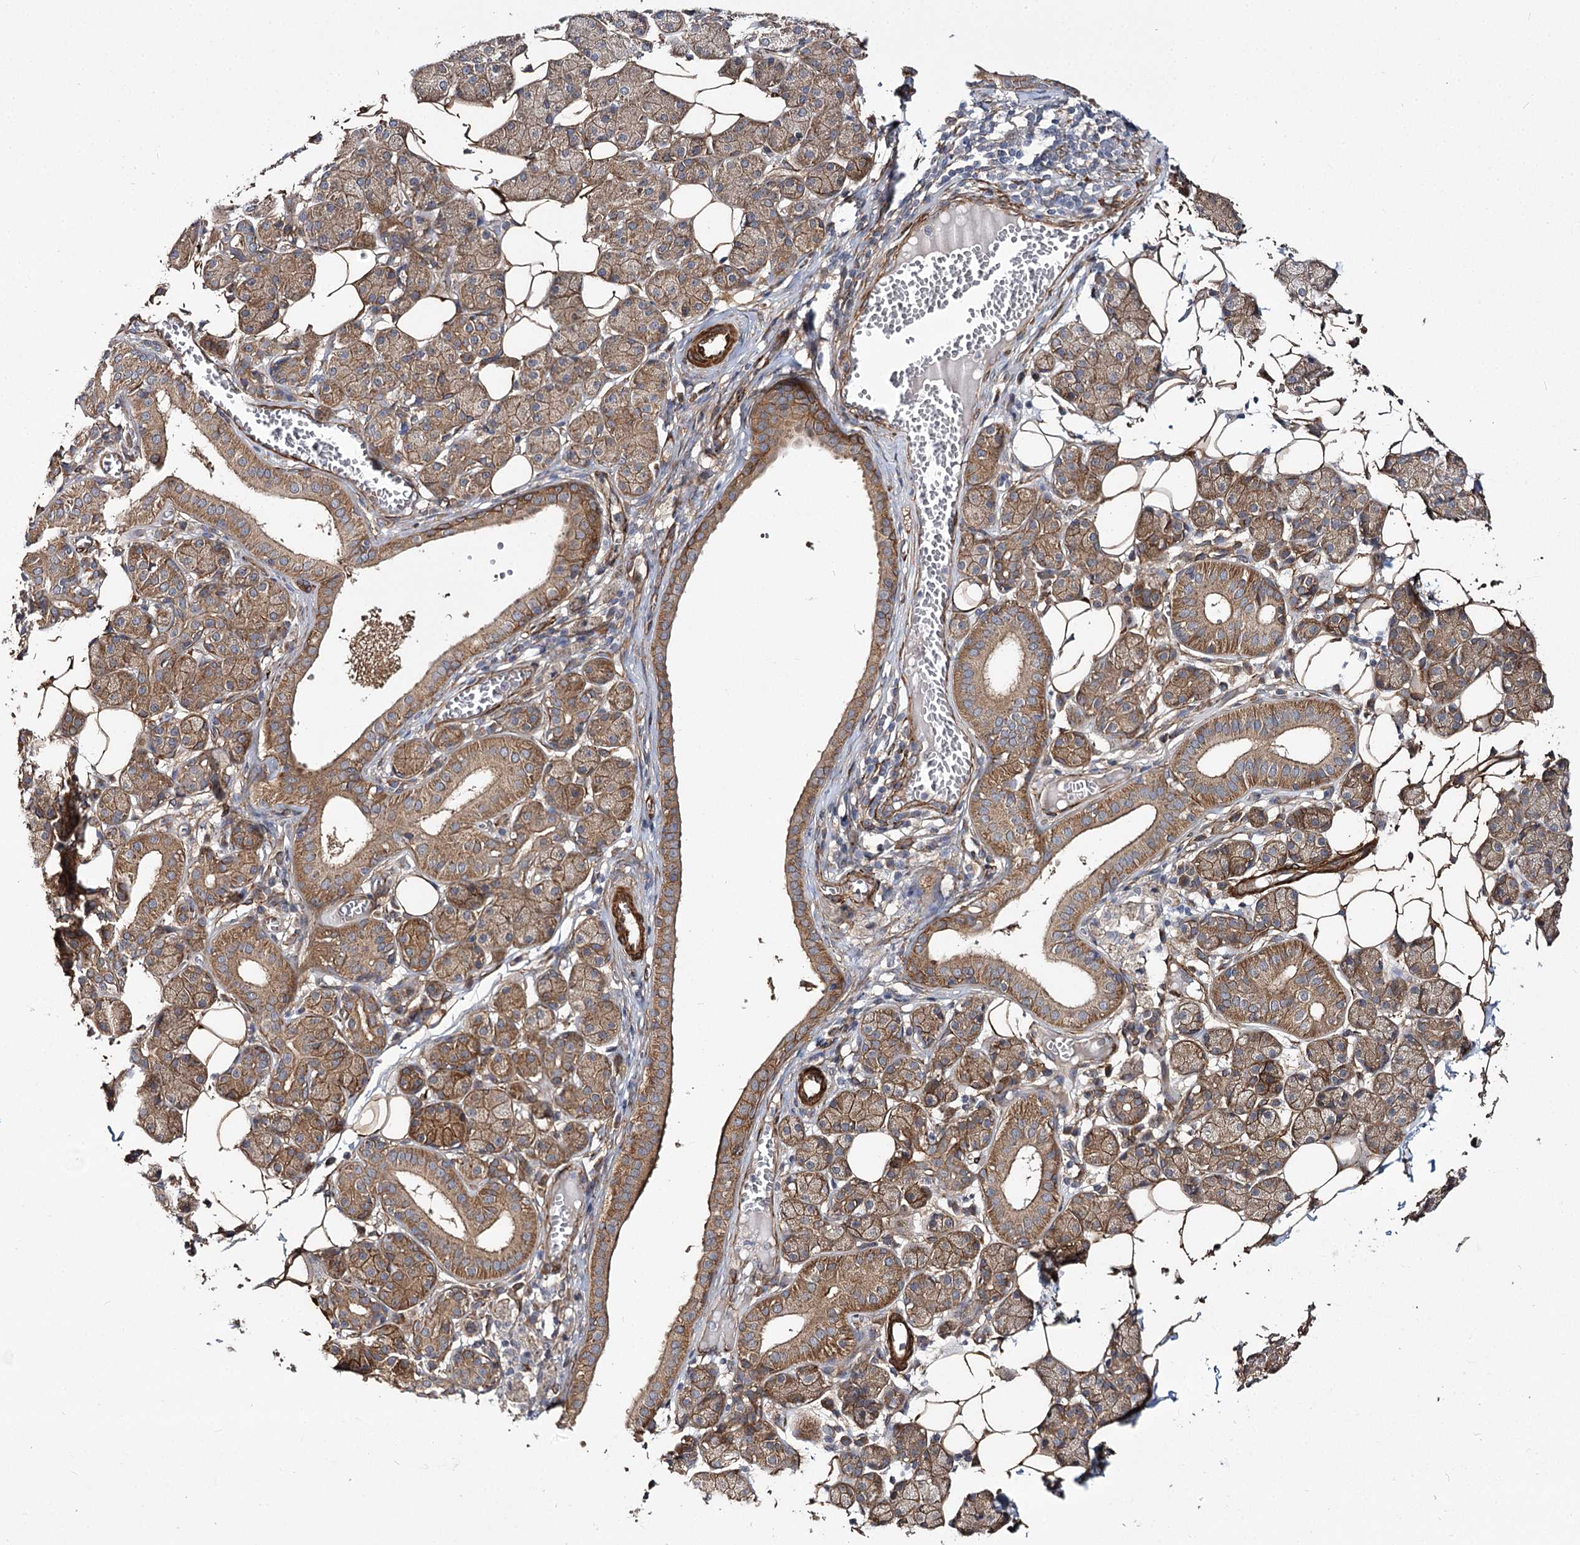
{"staining": {"intensity": "moderate", "quantity": ">75%", "location": "cytoplasmic/membranous"}, "tissue": "salivary gland", "cell_type": "Glandular cells", "image_type": "normal", "snomed": [{"axis": "morphology", "description": "Normal tissue, NOS"}, {"axis": "topography", "description": "Salivary gland"}], "caption": "The image exhibits a brown stain indicating the presence of a protein in the cytoplasmic/membranous of glandular cells in salivary gland. (IHC, brightfield microscopy, high magnification).", "gene": "MYO1C", "patient": {"sex": "female", "age": 33}}